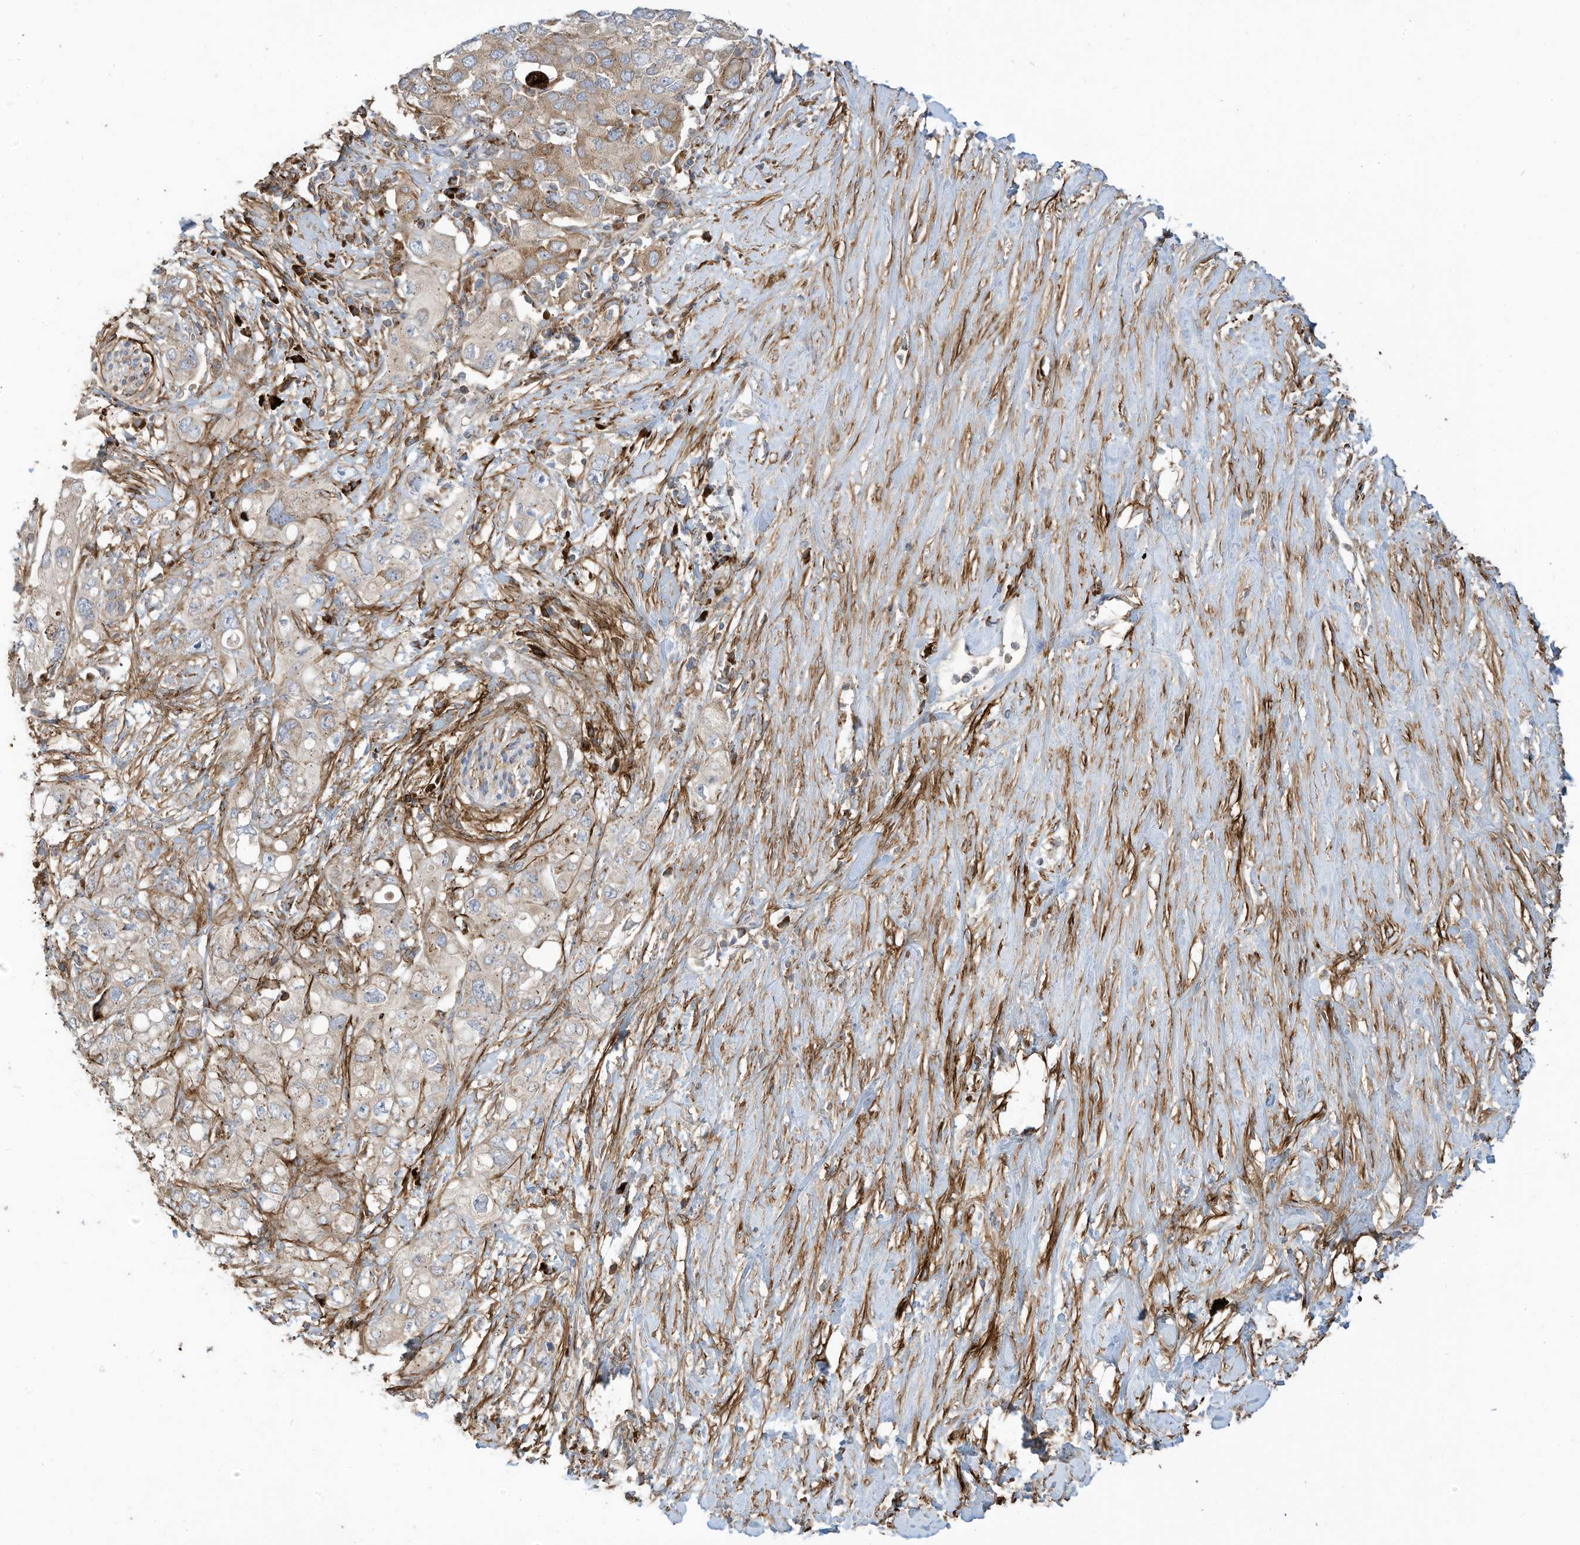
{"staining": {"intensity": "negative", "quantity": "none", "location": "none"}, "tissue": "pancreatic cancer", "cell_type": "Tumor cells", "image_type": "cancer", "snomed": [{"axis": "morphology", "description": "Adenocarcinoma, NOS"}, {"axis": "topography", "description": "Pancreas"}], "caption": "Immunohistochemical staining of human adenocarcinoma (pancreatic) demonstrates no significant staining in tumor cells.", "gene": "TRNAU1AP", "patient": {"sex": "female", "age": 56}}